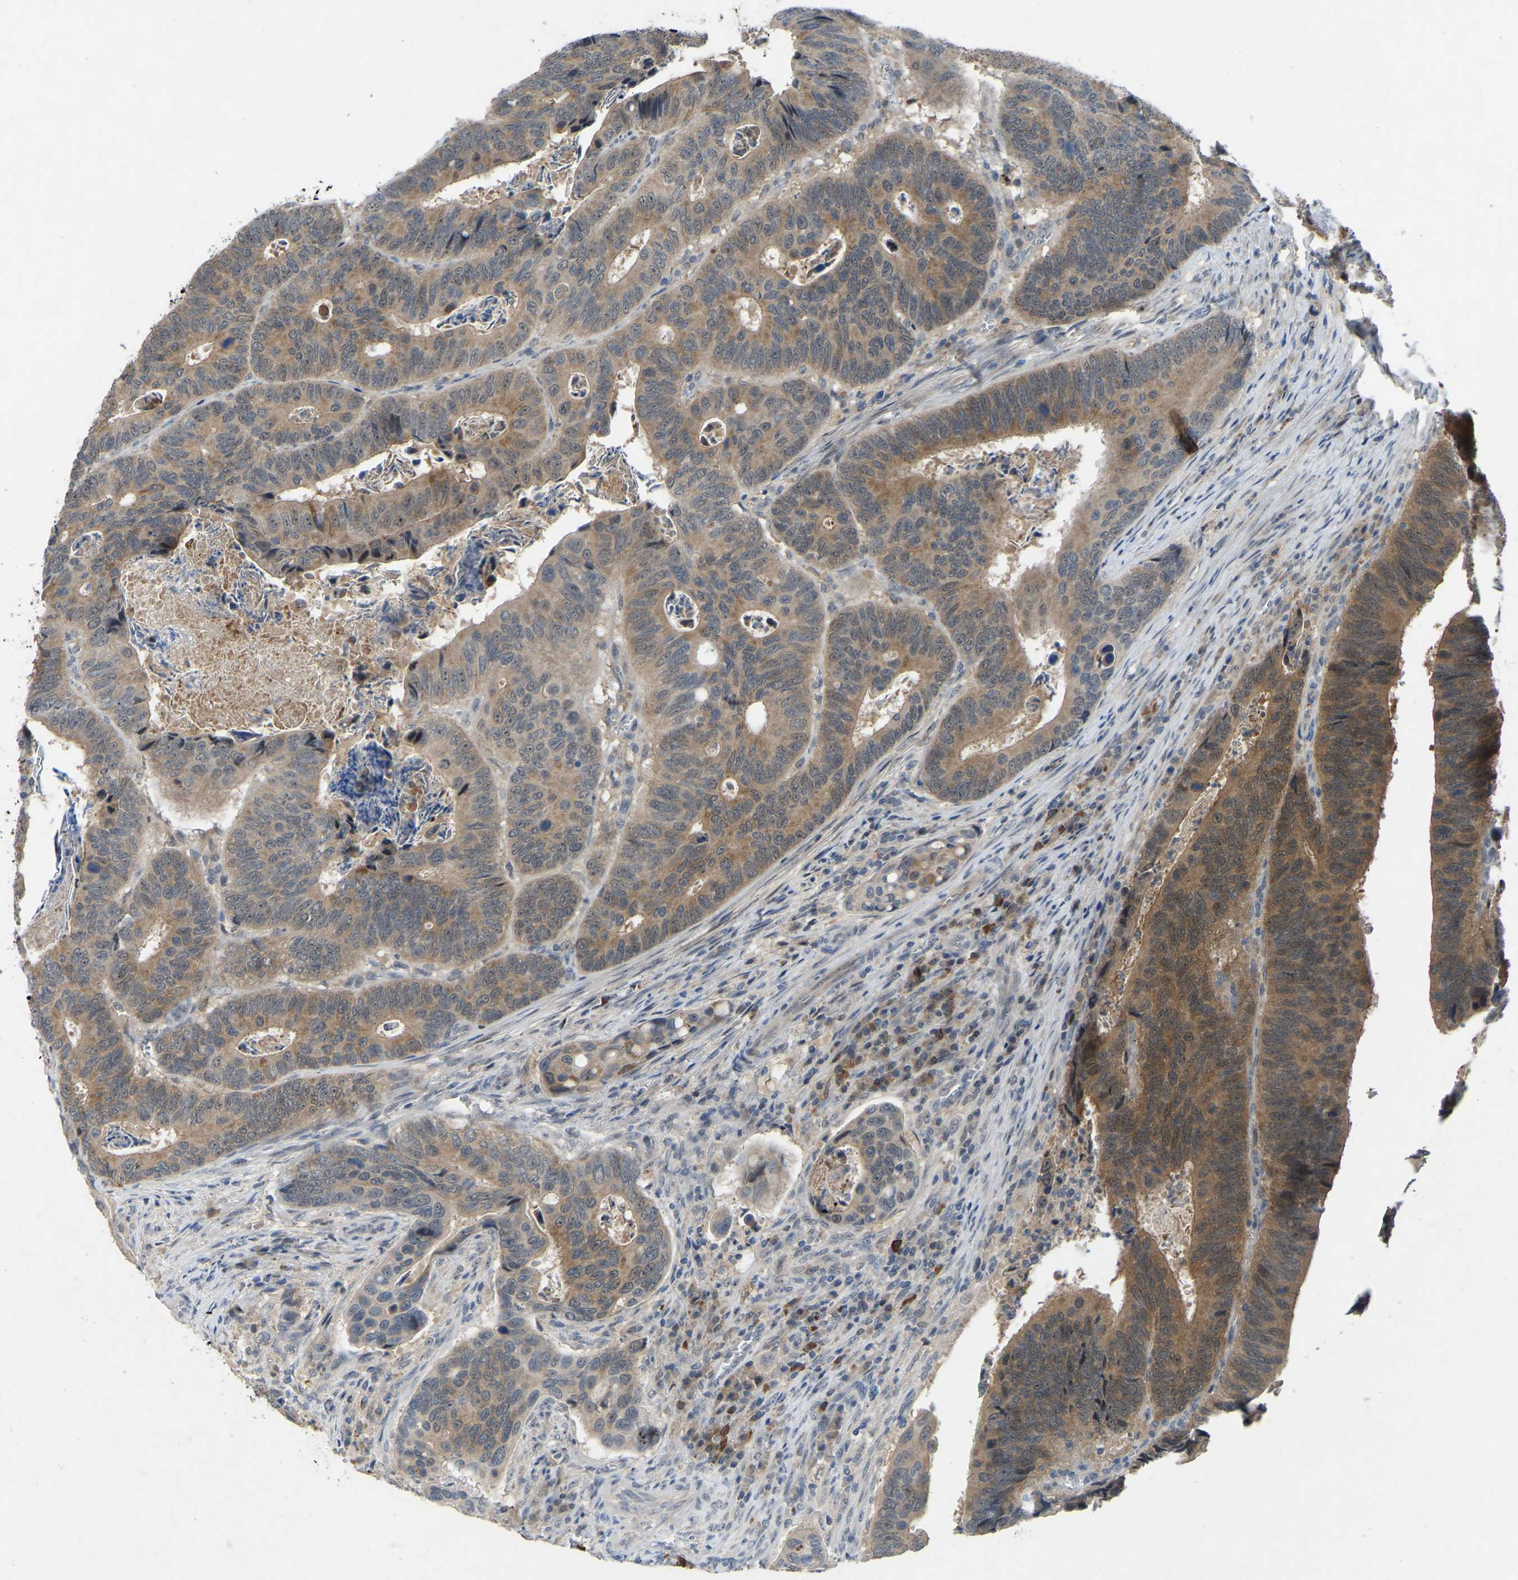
{"staining": {"intensity": "moderate", "quantity": ">75%", "location": "cytoplasmic/membranous"}, "tissue": "colorectal cancer", "cell_type": "Tumor cells", "image_type": "cancer", "snomed": [{"axis": "morphology", "description": "Inflammation, NOS"}, {"axis": "morphology", "description": "Adenocarcinoma, NOS"}, {"axis": "topography", "description": "Colon"}], "caption": "This photomicrograph displays colorectal adenocarcinoma stained with immunohistochemistry to label a protein in brown. The cytoplasmic/membranous of tumor cells show moderate positivity for the protein. Nuclei are counter-stained blue.", "gene": "FHIT", "patient": {"sex": "male", "age": 72}}